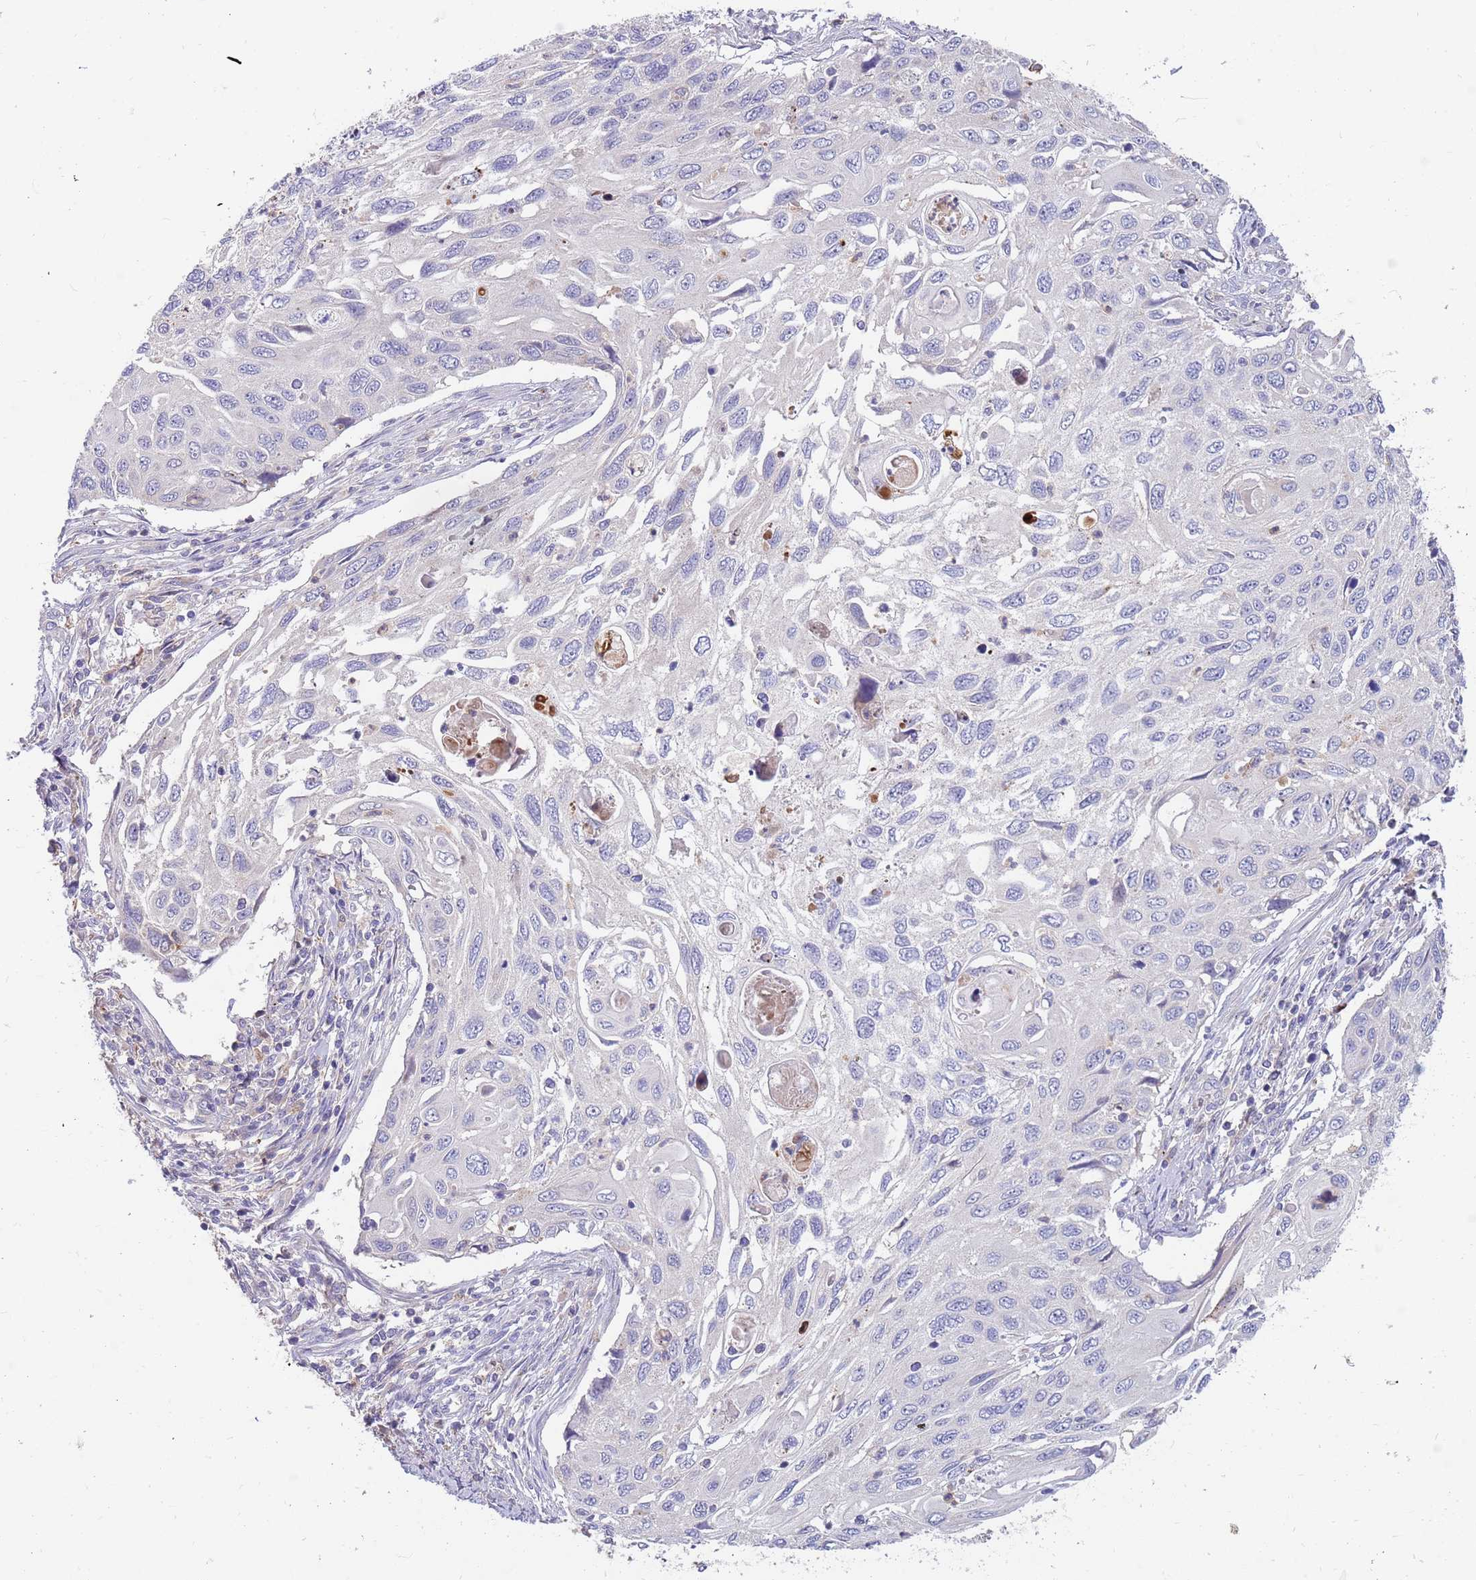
{"staining": {"intensity": "negative", "quantity": "none", "location": "none"}, "tissue": "cervical cancer", "cell_type": "Tumor cells", "image_type": "cancer", "snomed": [{"axis": "morphology", "description": "Squamous cell carcinoma, NOS"}, {"axis": "topography", "description": "Cervix"}], "caption": "Immunohistochemical staining of cervical squamous cell carcinoma demonstrates no significant staining in tumor cells.", "gene": "BORCS5", "patient": {"sex": "female", "age": 70}}